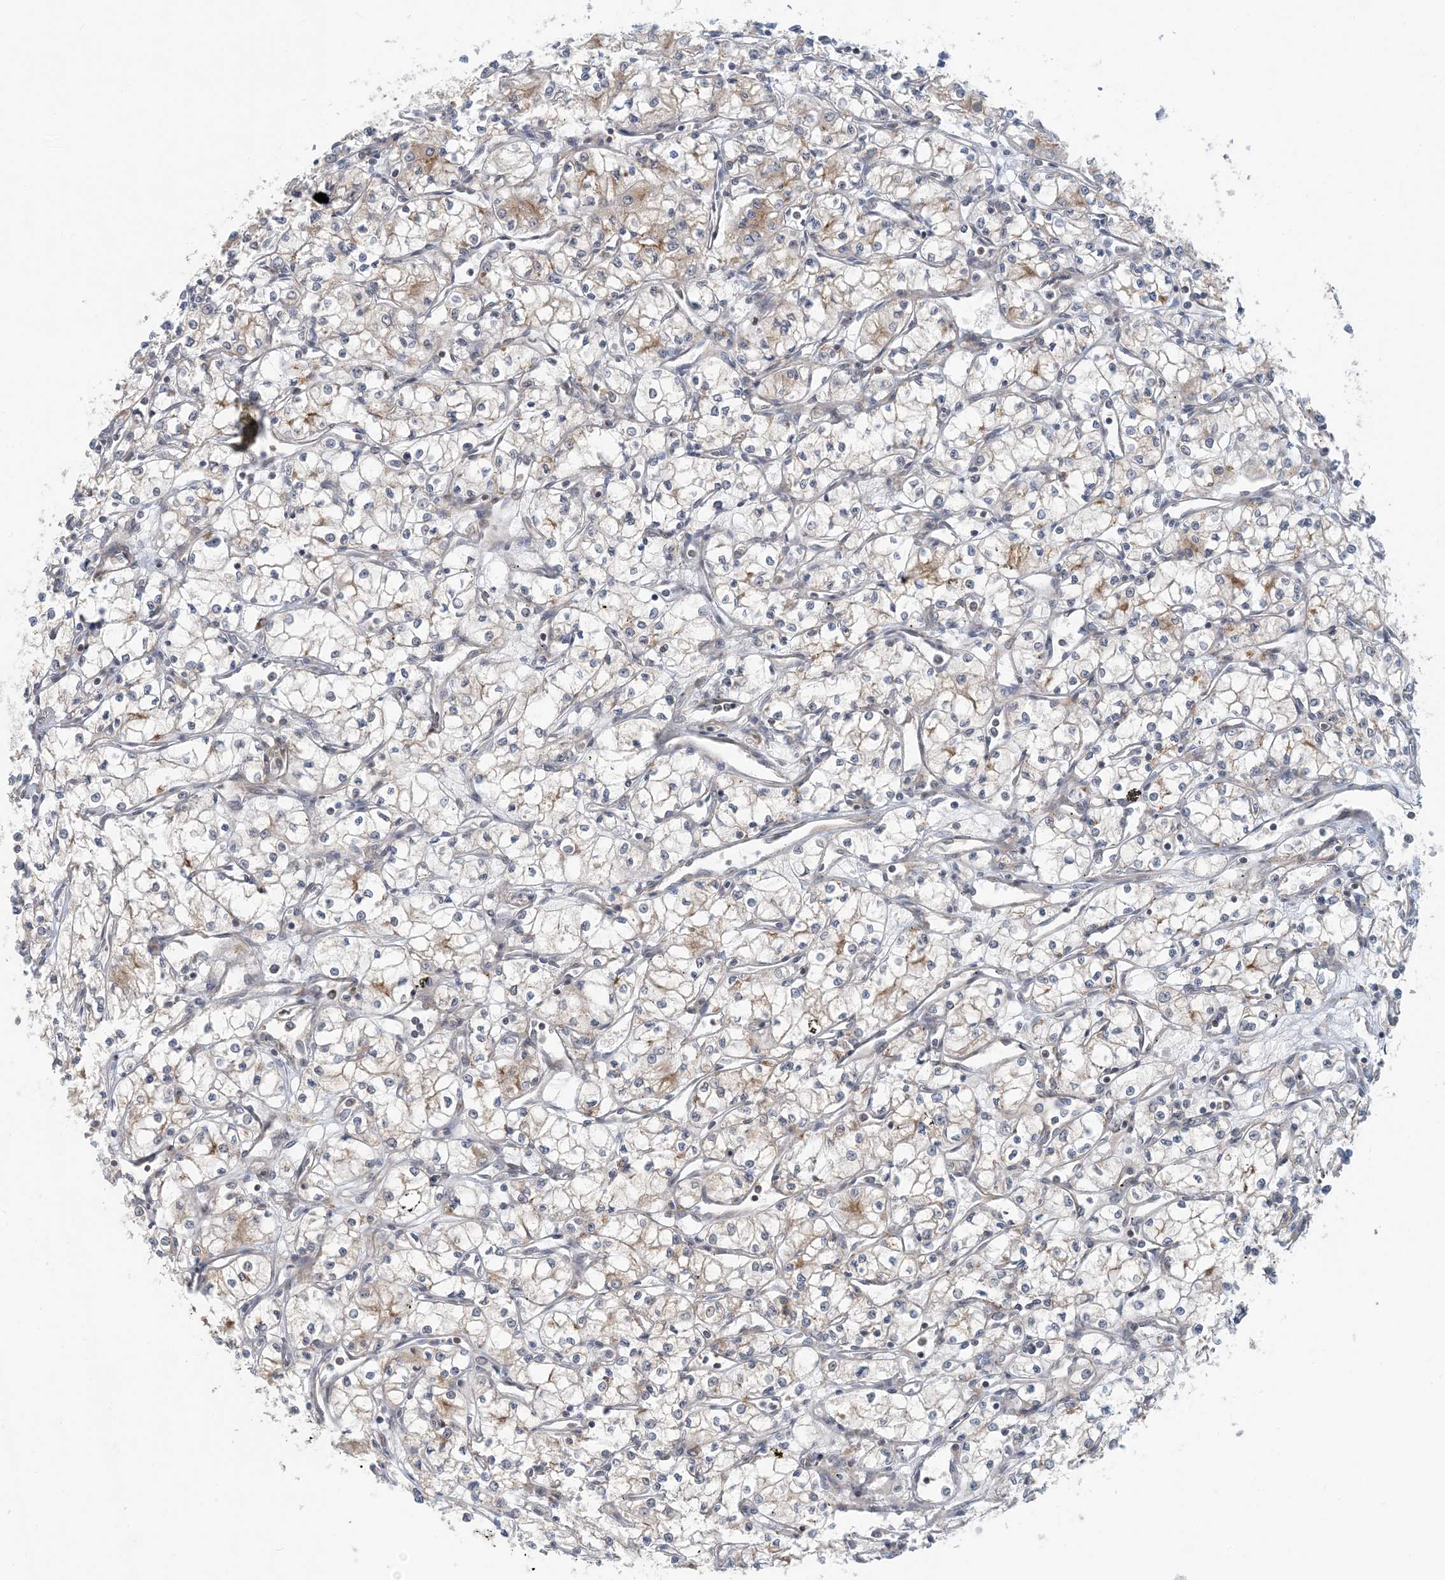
{"staining": {"intensity": "weak", "quantity": "<25%", "location": "cytoplasmic/membranous"}, "tissue": "renal cancer", "cell_type": "Tumor cells", "image_type": "cancer", "snomed": [{"axis": "morphology", "description": "Adenocarcinoma, NOS"}, {"axis": "topography", "description": "Kidney"}], "caption": "A high-resolution micrograph shows immunohistochemistry staining of renal cancer (adenocarcinoma), which exhibits no significant staining in tumor cells. (Brightfield microscopy of DAB (3,3'-diaminobenzidine) immunohistochemistry at high magnification).", "gene": "ATP13A2", "patient": {"sex": "male", "age": 59}}